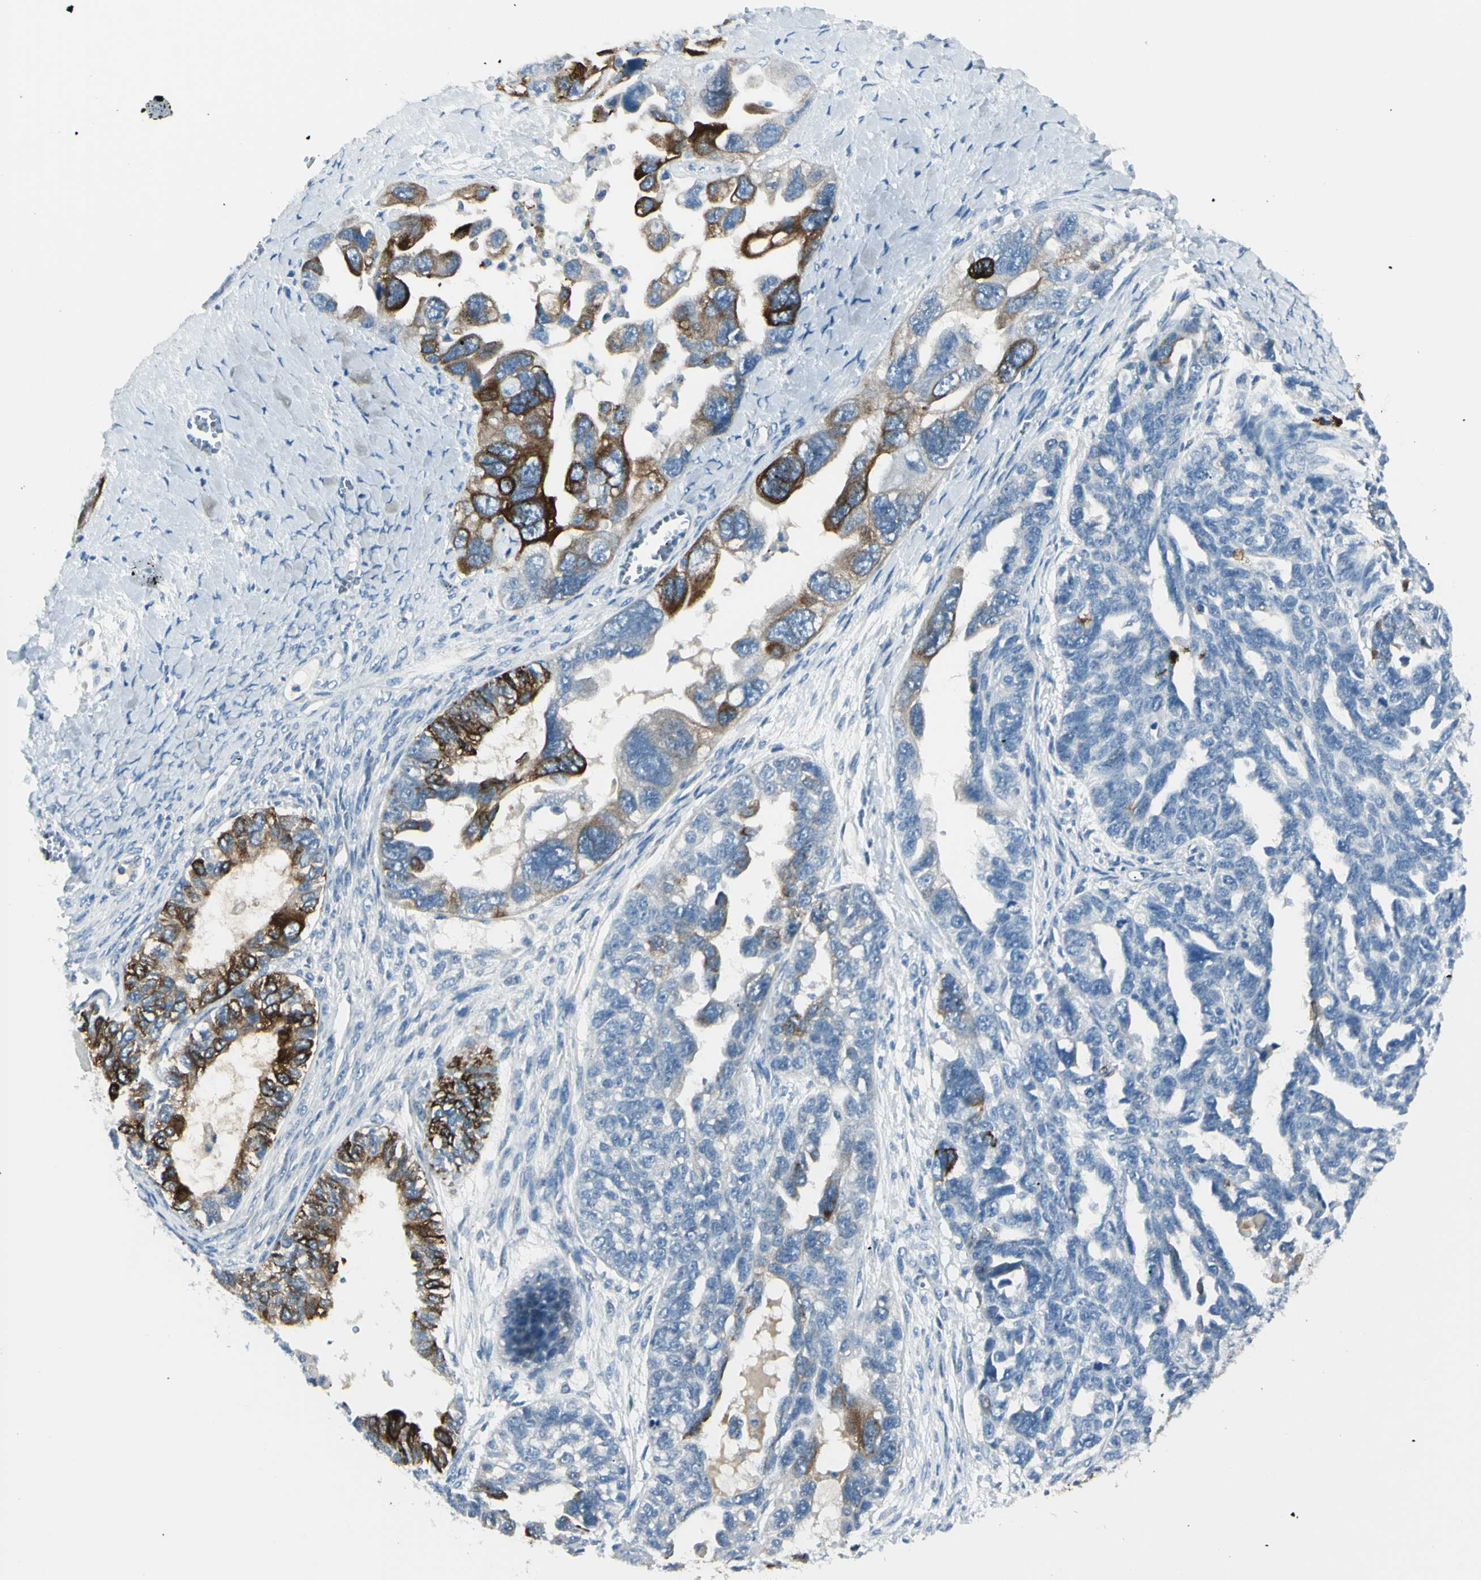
{"staining": {"intensity": "strong", "quantity": "<25%", "location": "cytoplasmic/membranous"}, "tissue": "ovarian cancer", "cell_type": "Tumor cells", "image_type": "cancer", "snomed": [{"axis": "morphology", "description": "Cystadenocarcinoma, serous, NOS"}, {"axis": "topography", "description": "Ovary"}], "caption": "Ovarian cancer stained for a protein (brown) shows strong cytoplasmic/membranous positive positivity in approximately <25% of tumor cells.", "gene": "DLG4", "patient": {"sex": "female", "age": 79}}